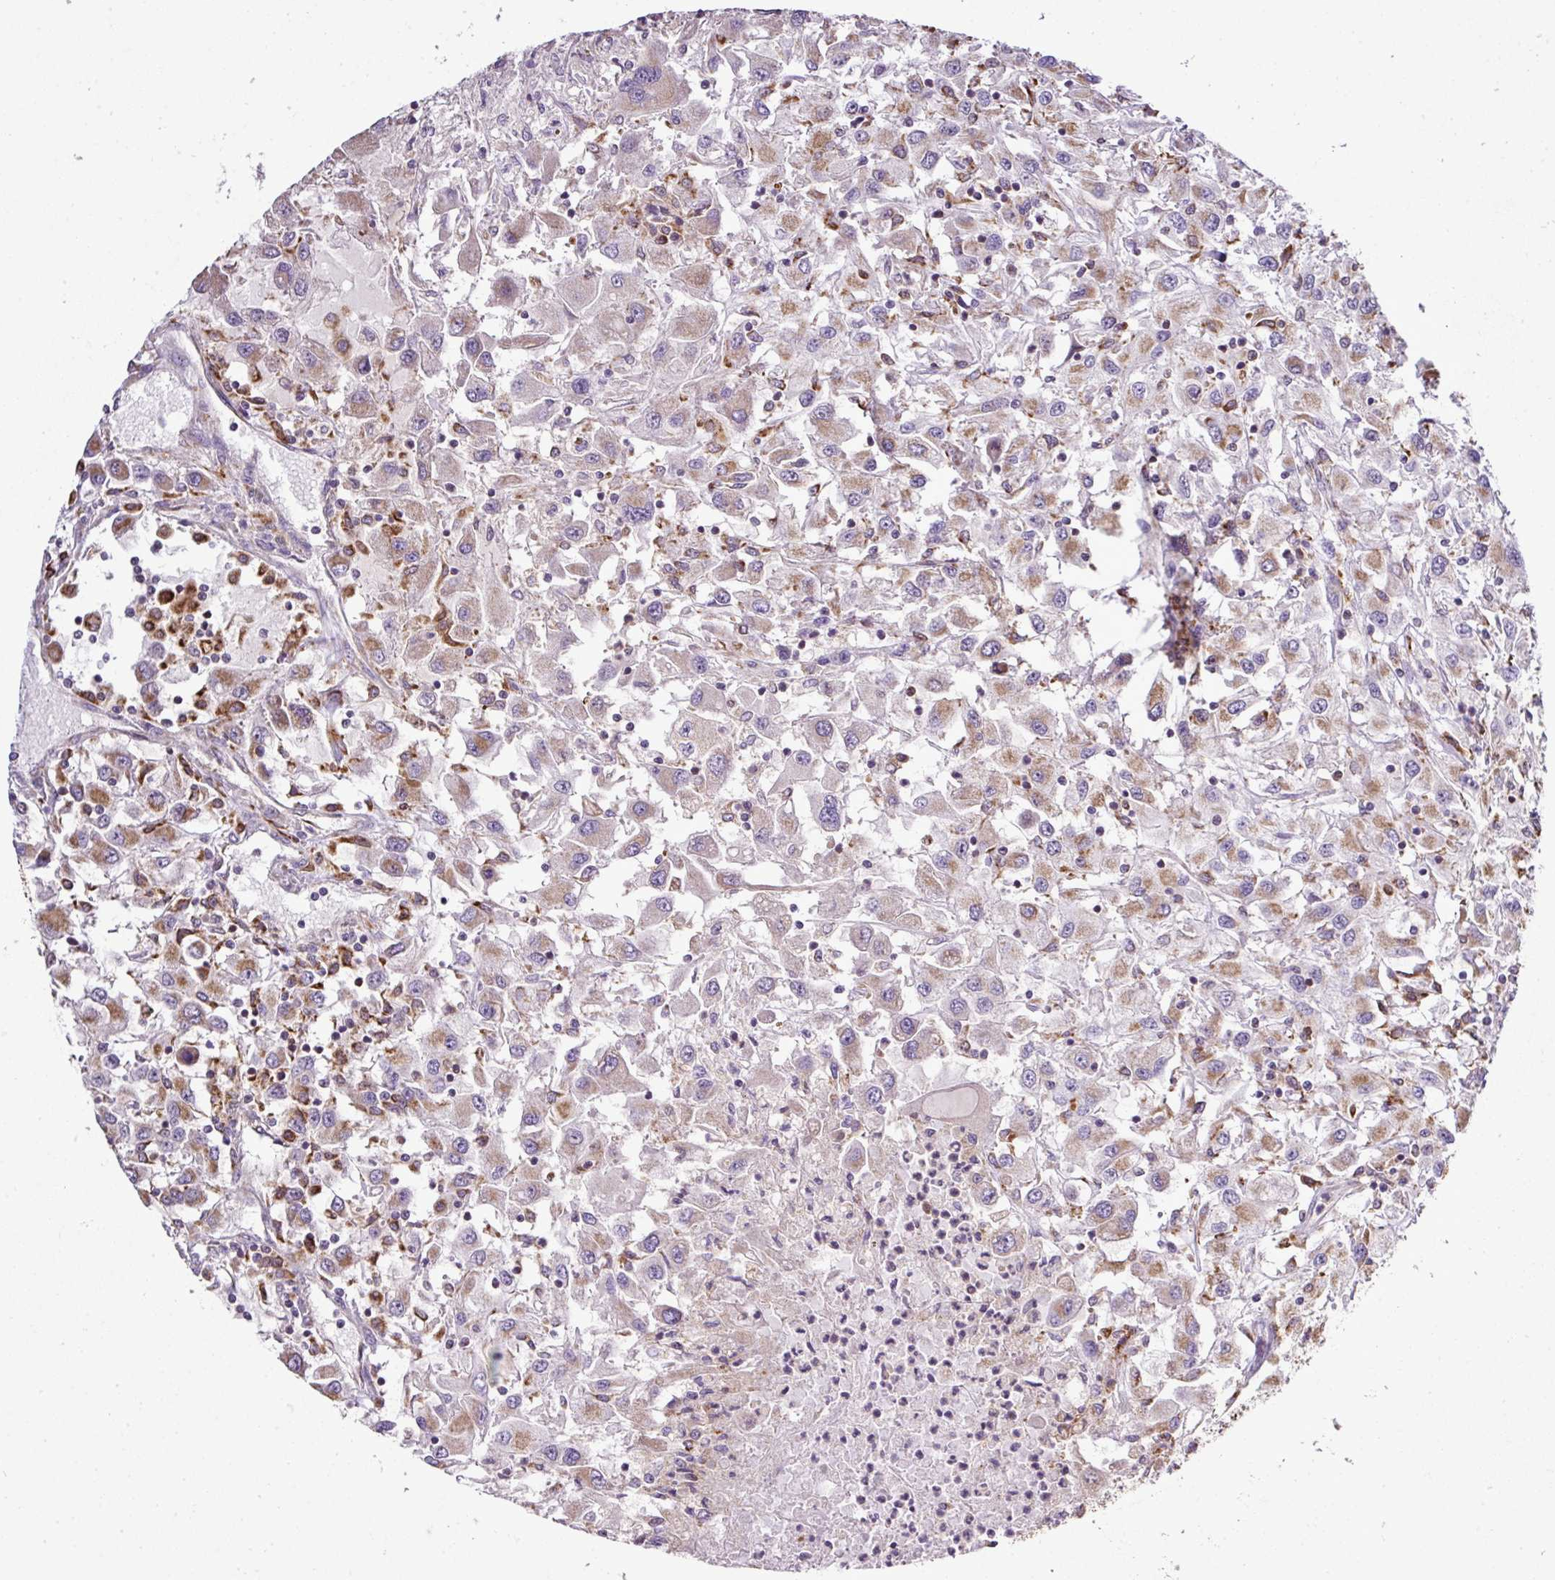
{"staining": {"intensity": "moderate", "quantity": "25%-75%", "location": "cytoplasmic/membranous"}, "tissue": "renal cancer", "cell_type": "Tumor cells", "image_type": "cancer", "snomed": [{"axis": "morphology", "description": "Adenocarcinoma, NOS"}, {"axis": "topography", "description": "Kidney"}], "caption": "Immunohistochemical staining of human renal cancer demonstrates medium levels of moderate cytoplasmic/membranous protein positivity in approximately 25%-75% of tumor cells.", "gene": "SMCO4", "patient": {"sex": "female", "age": 67}}